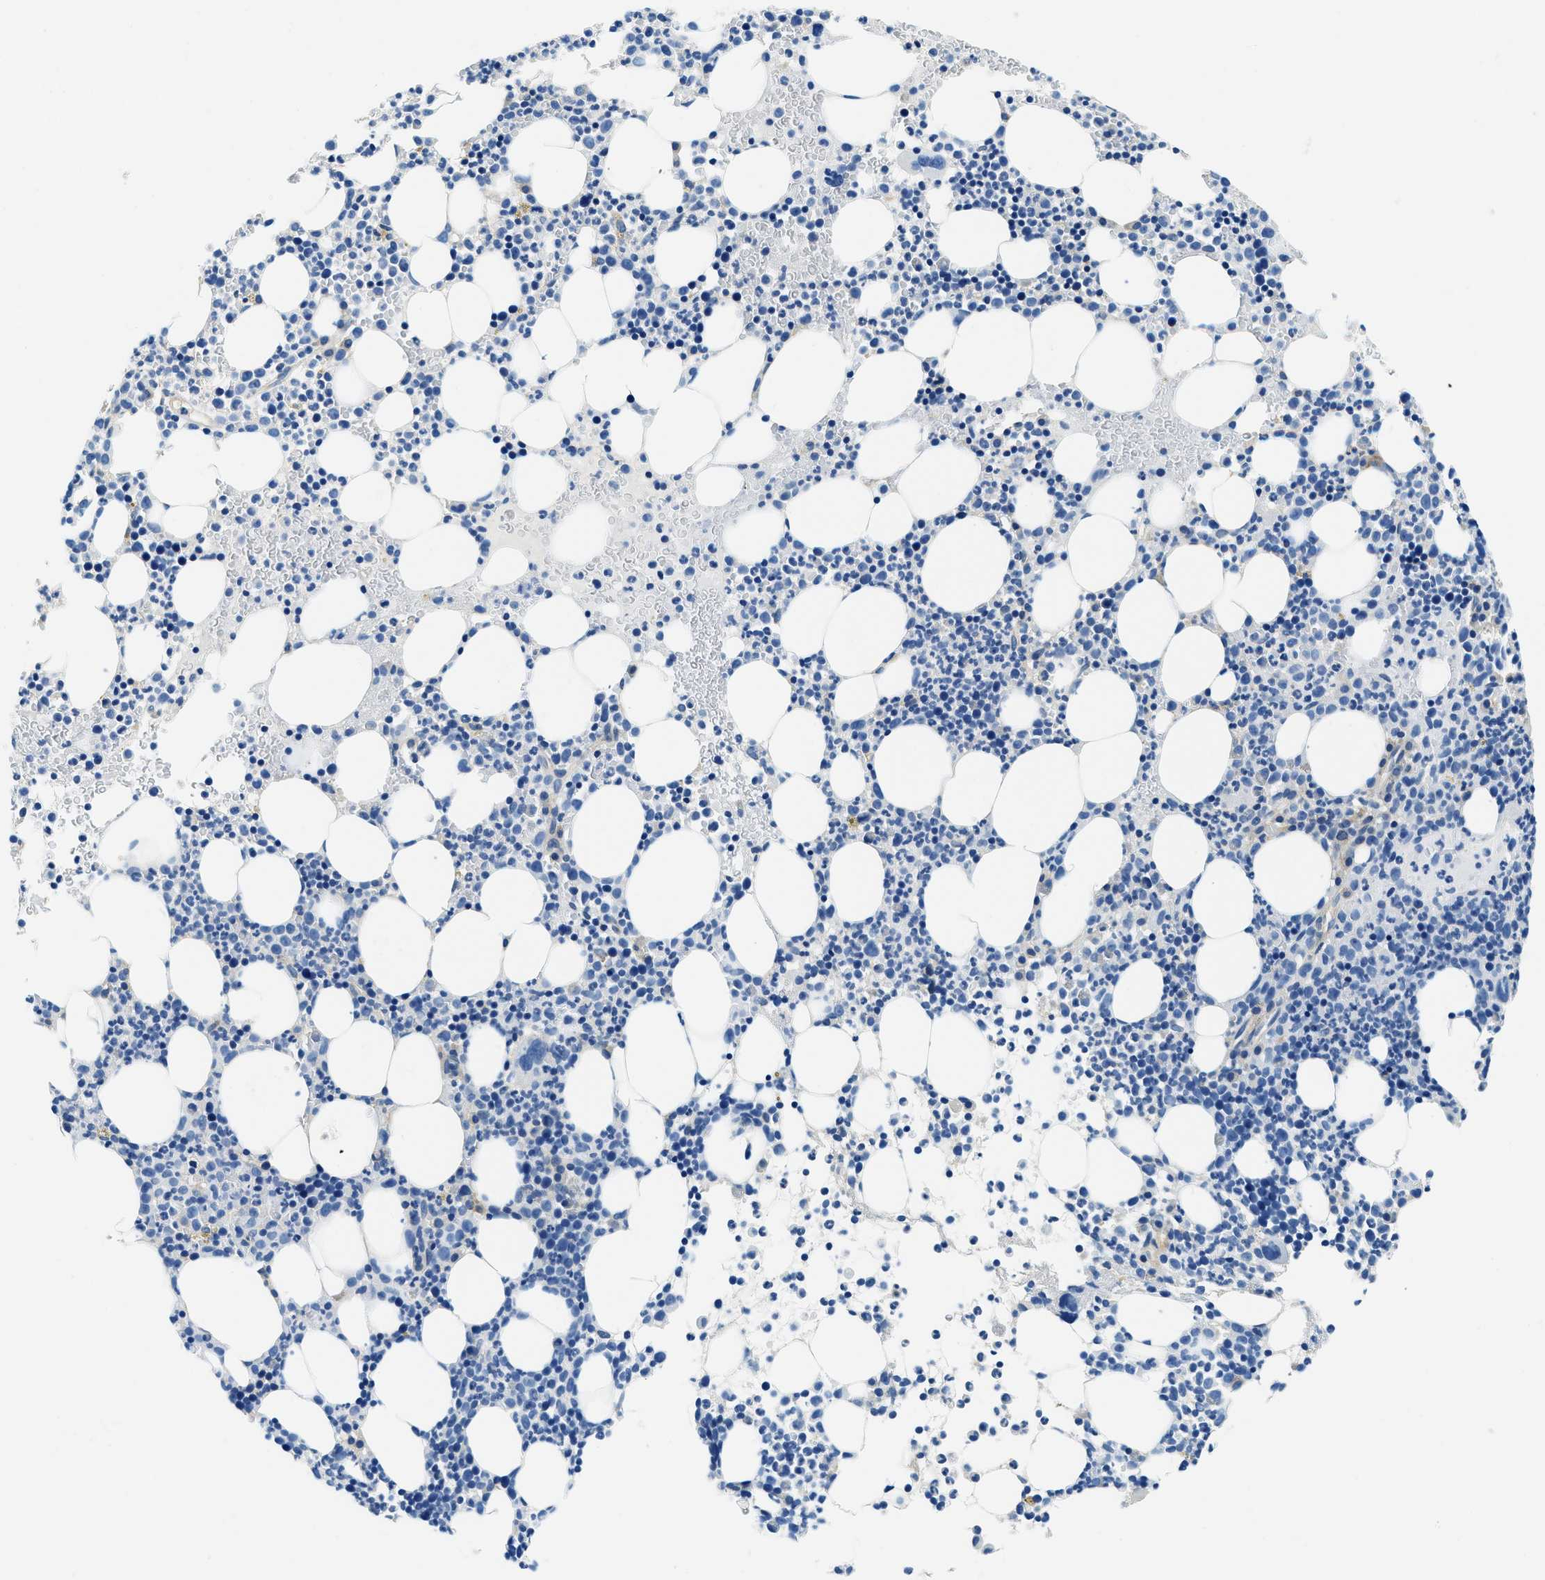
{"staining": {"intensity": "negative", "quantity": "none", "location": "none"}, "tissue": "bone marrow", "cell_type": "Hematopoietic cells", "image_type": "normal", "snomed": [{"axis": "morphology", "description": "Normal tissue, NOS"}, {"axis": "morphology", "description": "Inflammation, NOS"}, {"axis": "topography", "description": "Bone marrow"}], "caption": "This is an immunohistochemistry (IHC) histopathology image of unremarkable bone marrow. There is no positivity in hematopoietic cells.", "gene": "TWF1", "patient": {"sex": "female", "age": 67}}